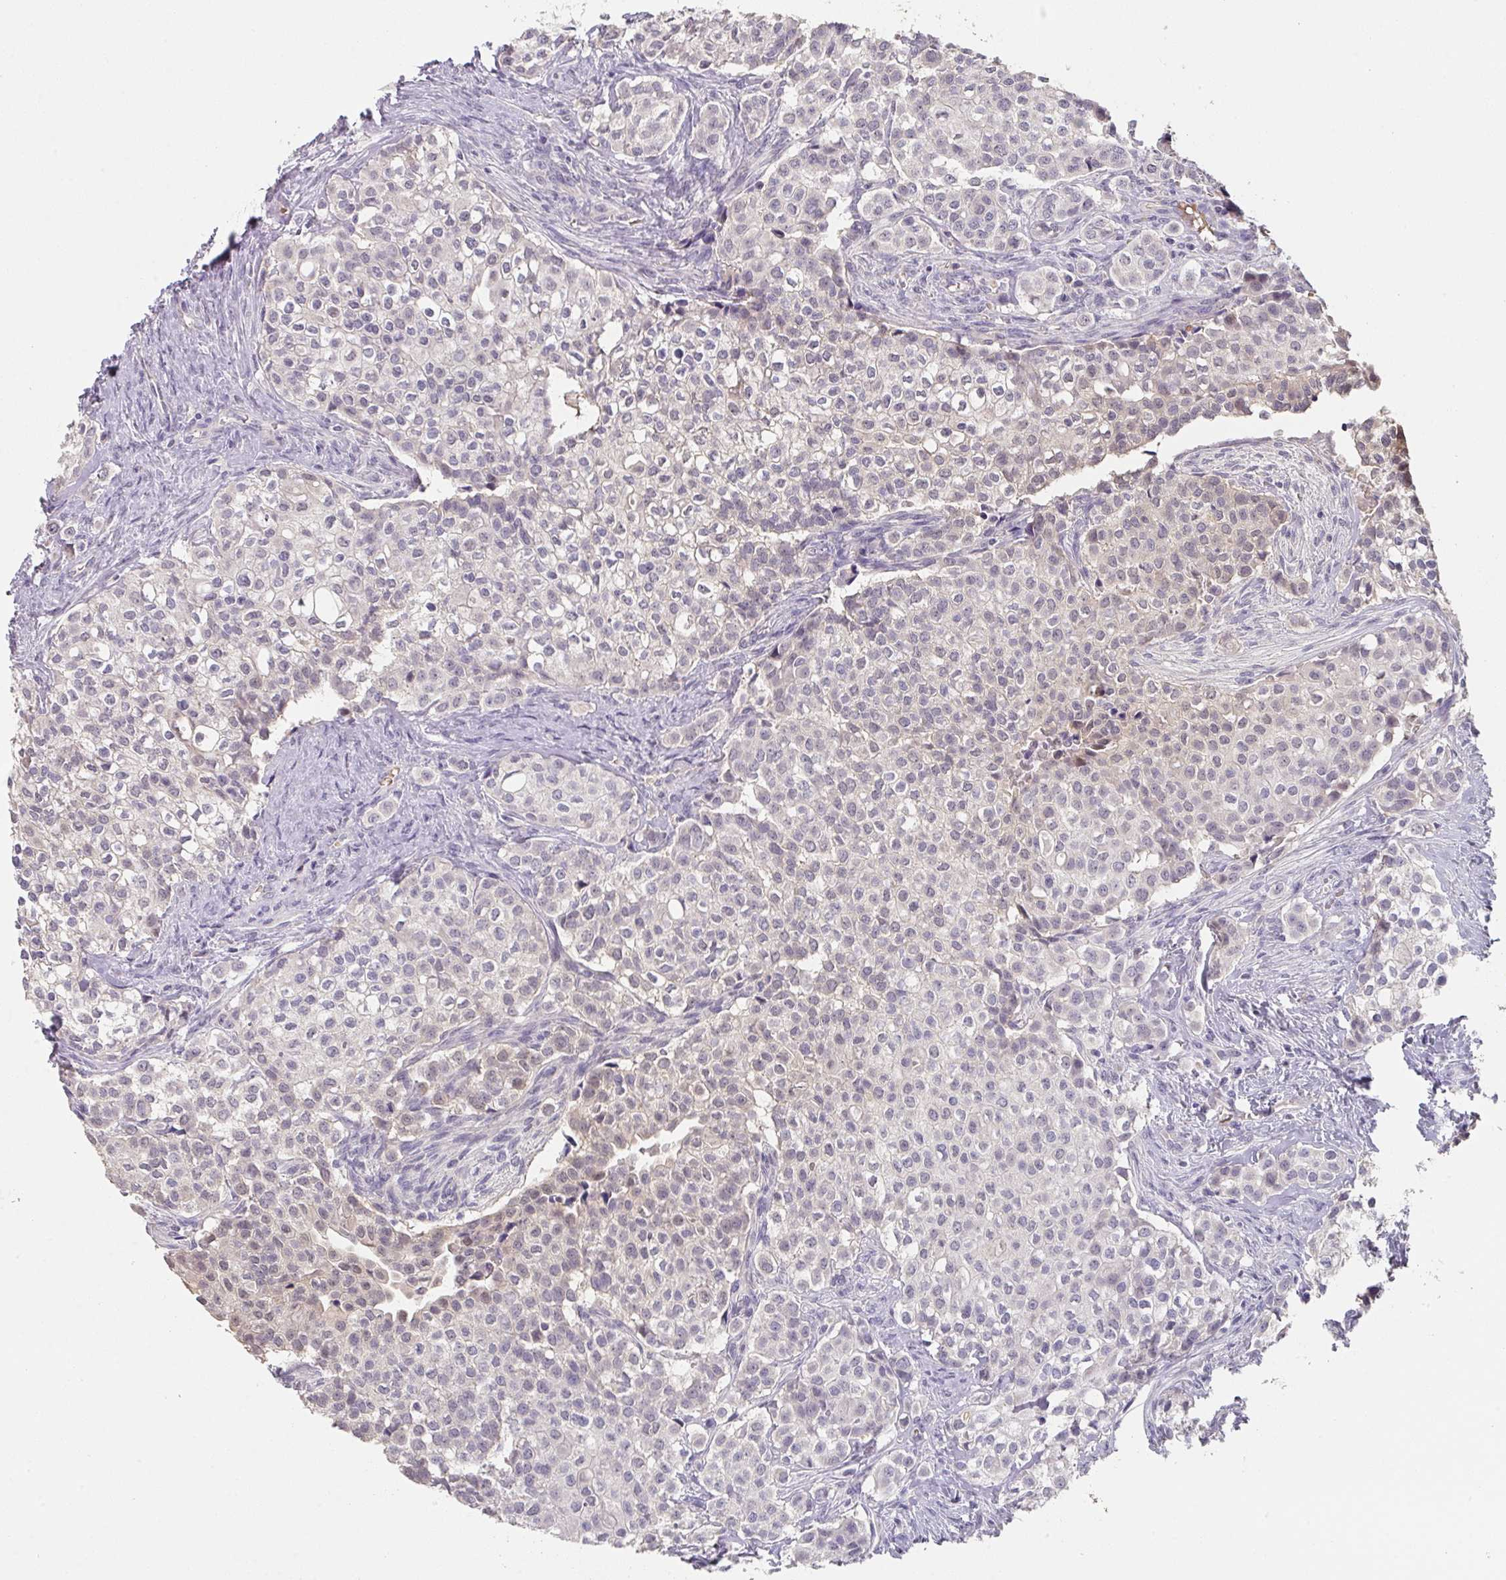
{"staining": {"intensity": "weak", "quantity": "<25%", "location": "nuclear"}, "tissue": "head and neck cancer", "cell_type": "Tumor cells", "image_type": "cancer", "snomed": [{"axis": "morphology", "description": "Adenocarcinoma, NOS"}, {"axis": "topography", "description": "Head-Neck"}], "caption": "The photomicrograph shows no significant positivity in tumor cells of head and neck cancer.", "gene": "FOXN4", "patient": {"sex": "male", "age": 81}}